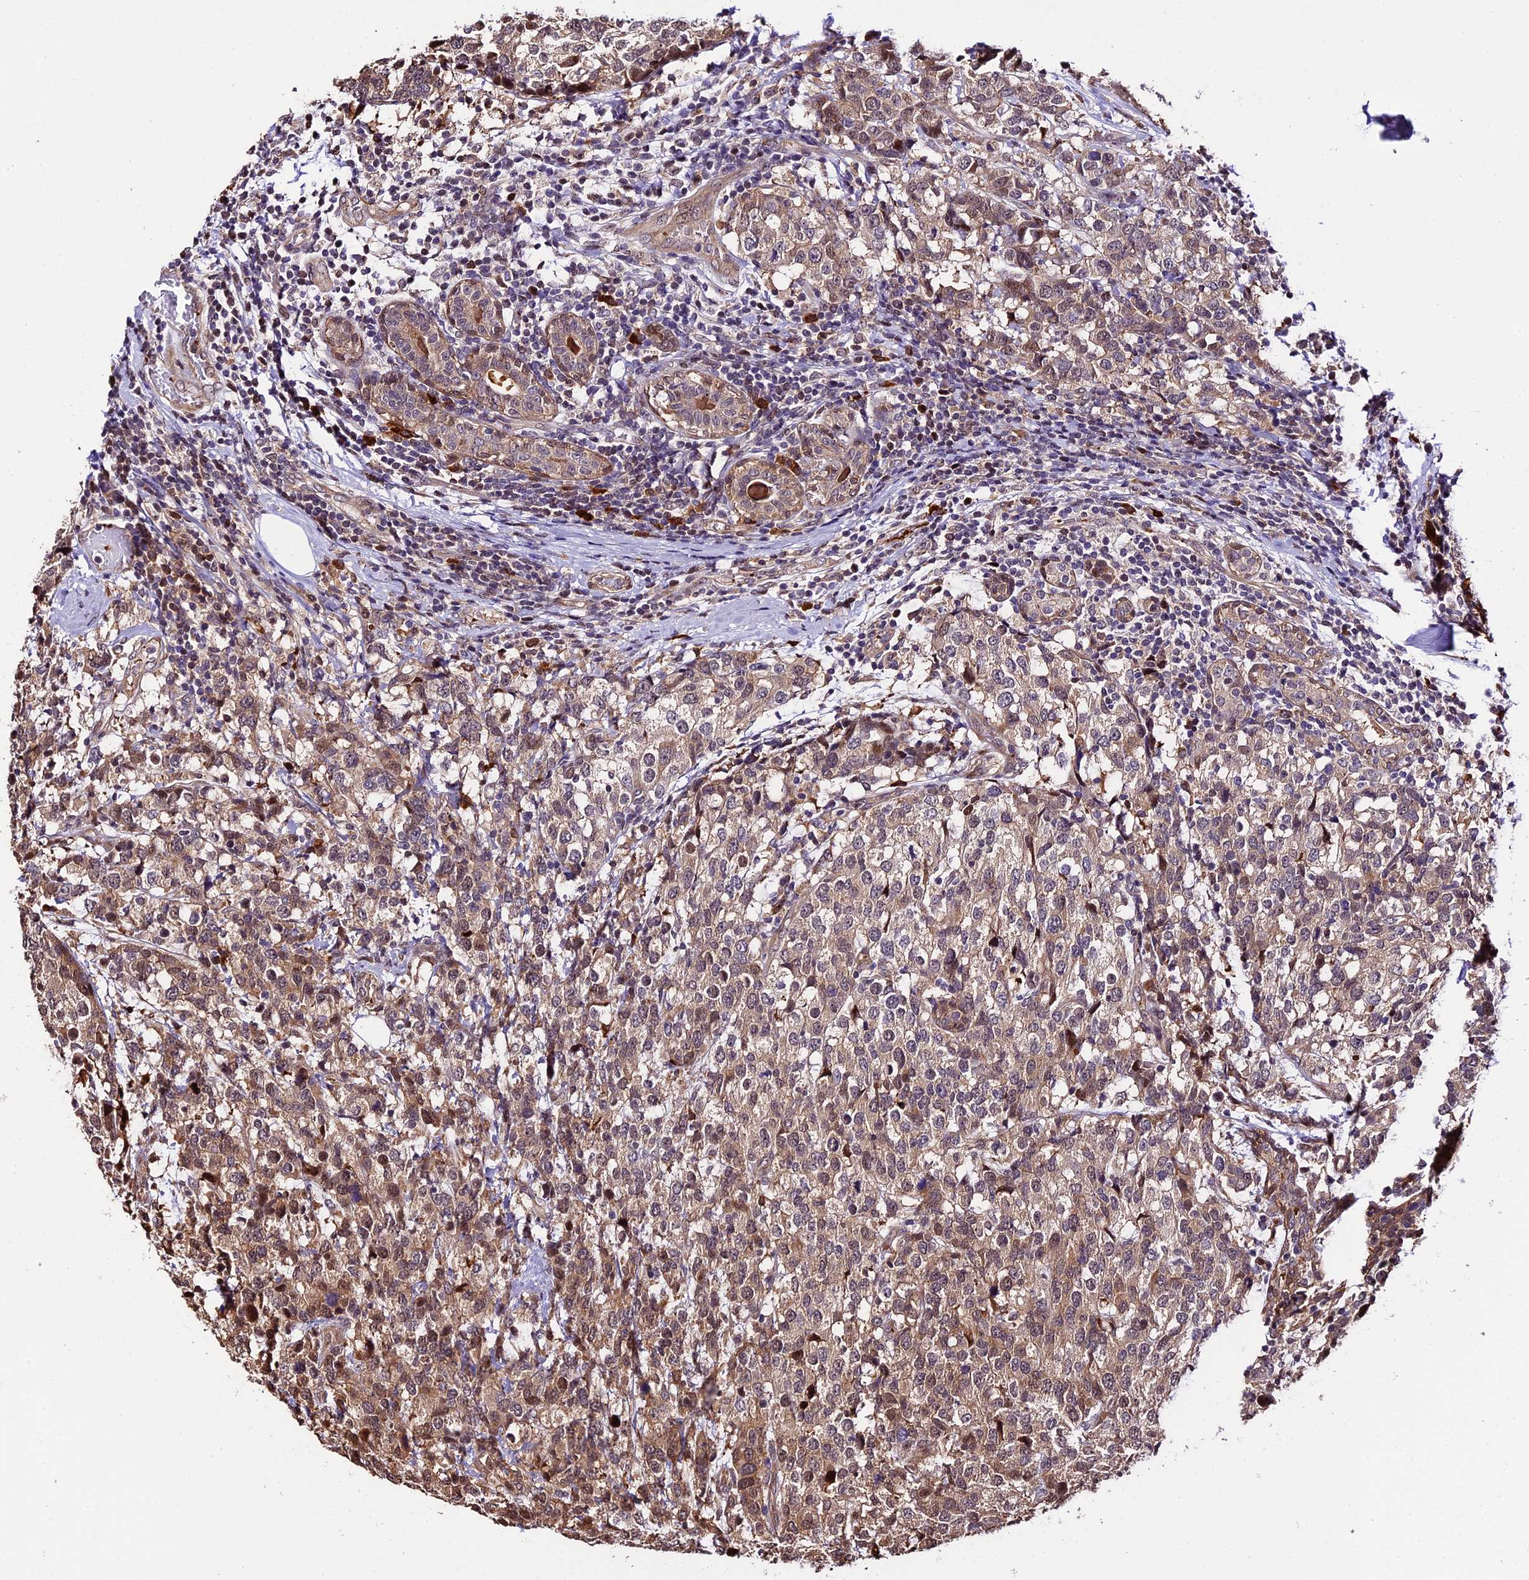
{"staining": {"intensity": "moderate", "quantity": "<25%", "location": "cytoplasmic/membranous,nuclear"}, "tissue": "breast cancer", "cell_type": "Tumor cells", "image_type": "cancer", "snomed": [{"axis": "morphology", "description": "Lobular carcinoma"}, {"axis": "topography", "description": "Breast"}], "caption": "The immunohistochemical stain highlights moderate cytoplasmic/membranous and nuclear staining in tumor cells of breast lobular carcinoma tissue.", "gene": "HERPUD1", "patient": {"sex": "female", "age": 59}}